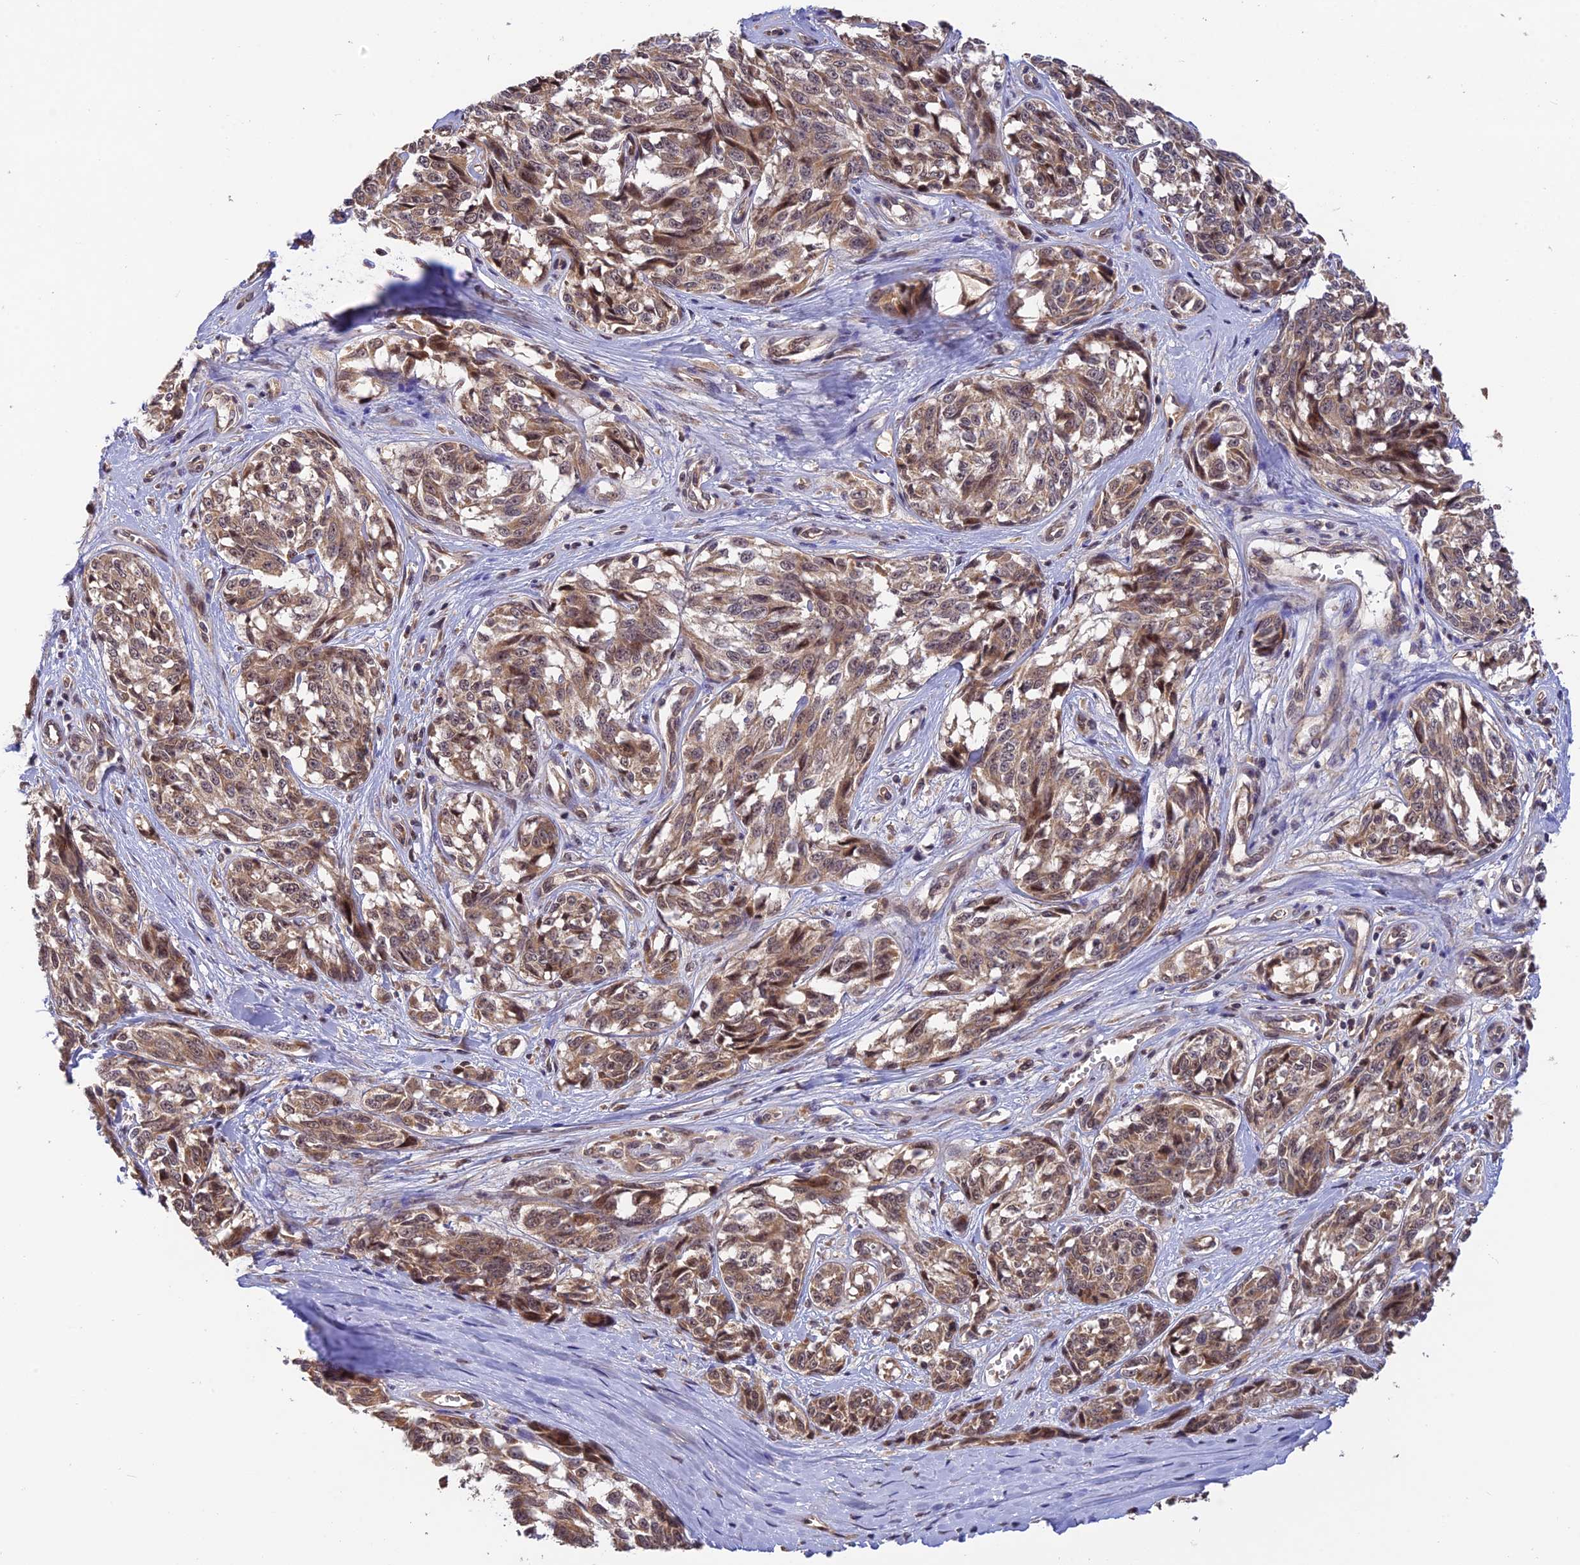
{"staining": {"intensity": "moderate", "quantity": ">75%", "location": "cytoplasmic/membranous"}, "tissue": "melanoma", "cell_type": "Tumor cells", "image_type": "cancer", "snomed": [{"axis": "morphology", "description": "Malignant melanoma, NOS"}, {"axis": "topography", "description": "Skin"}], "caption": "Melanoma was stained to show a protein in brown. There is medium levels of moderate cytoplasmic/membranous positivity in approximately >75% of tumor cells.", "gene": "MNS1", "patient": {"sex": "female", "age": 64}}